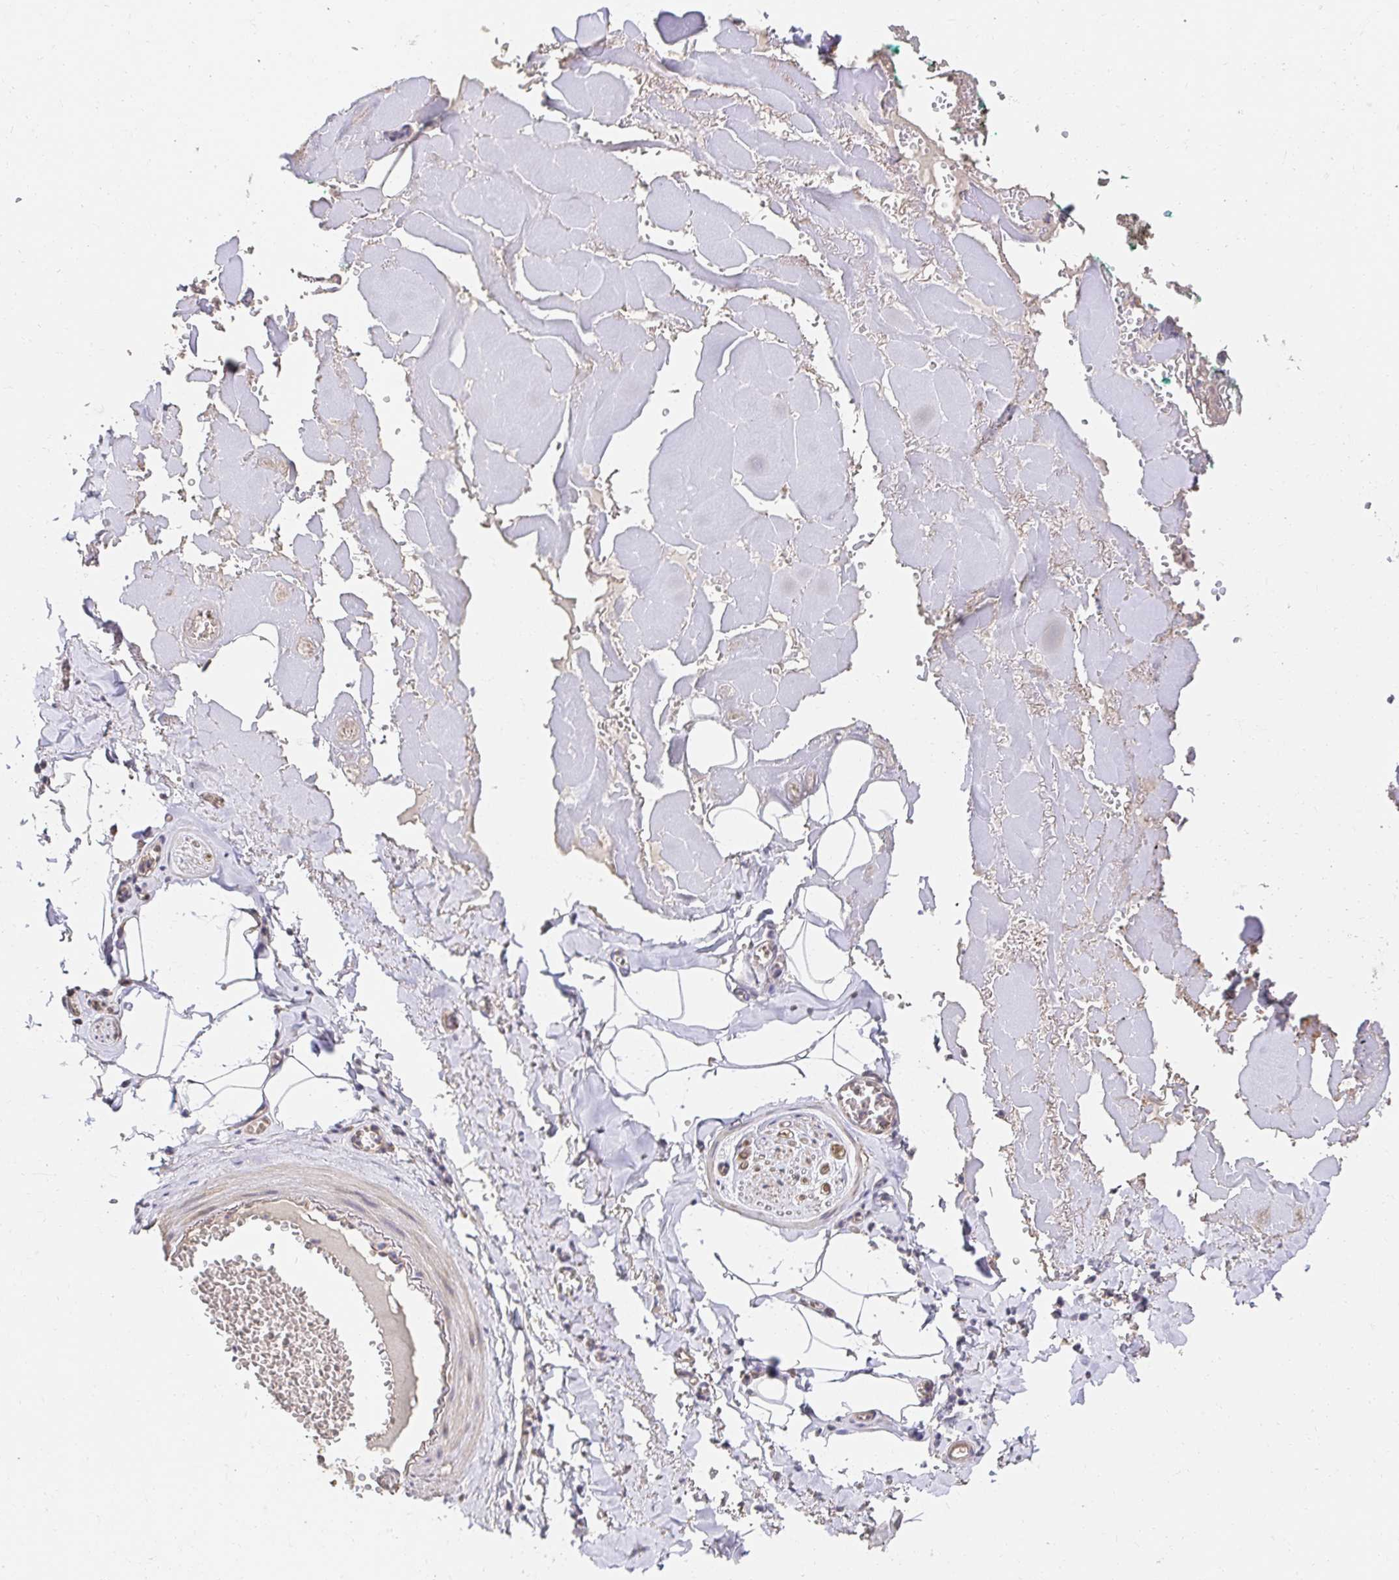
{"staining": {"intensity": "negative", "quantity": "none", "location": "none"}, "tissue": "adipose tissue", "cell_type": "Adipocytes", "image_type": "normal", "snomed": [{"axis": "morphology", "description": "Normal tissue, NOS"}, {"axis": "topography", "description": "Vulva"}, {"axis": "topography", "description": "Peripheral nerve tissue"}], "caption": "This photomicrograph is of normal adipose tissue stained with immunohistochemistry to label a protein in brown with the nuclei are counter-stained blue. There is no staining in adipocytes.", "gene": "APBB1", "patient": {"sex": "female", "age": 66}}